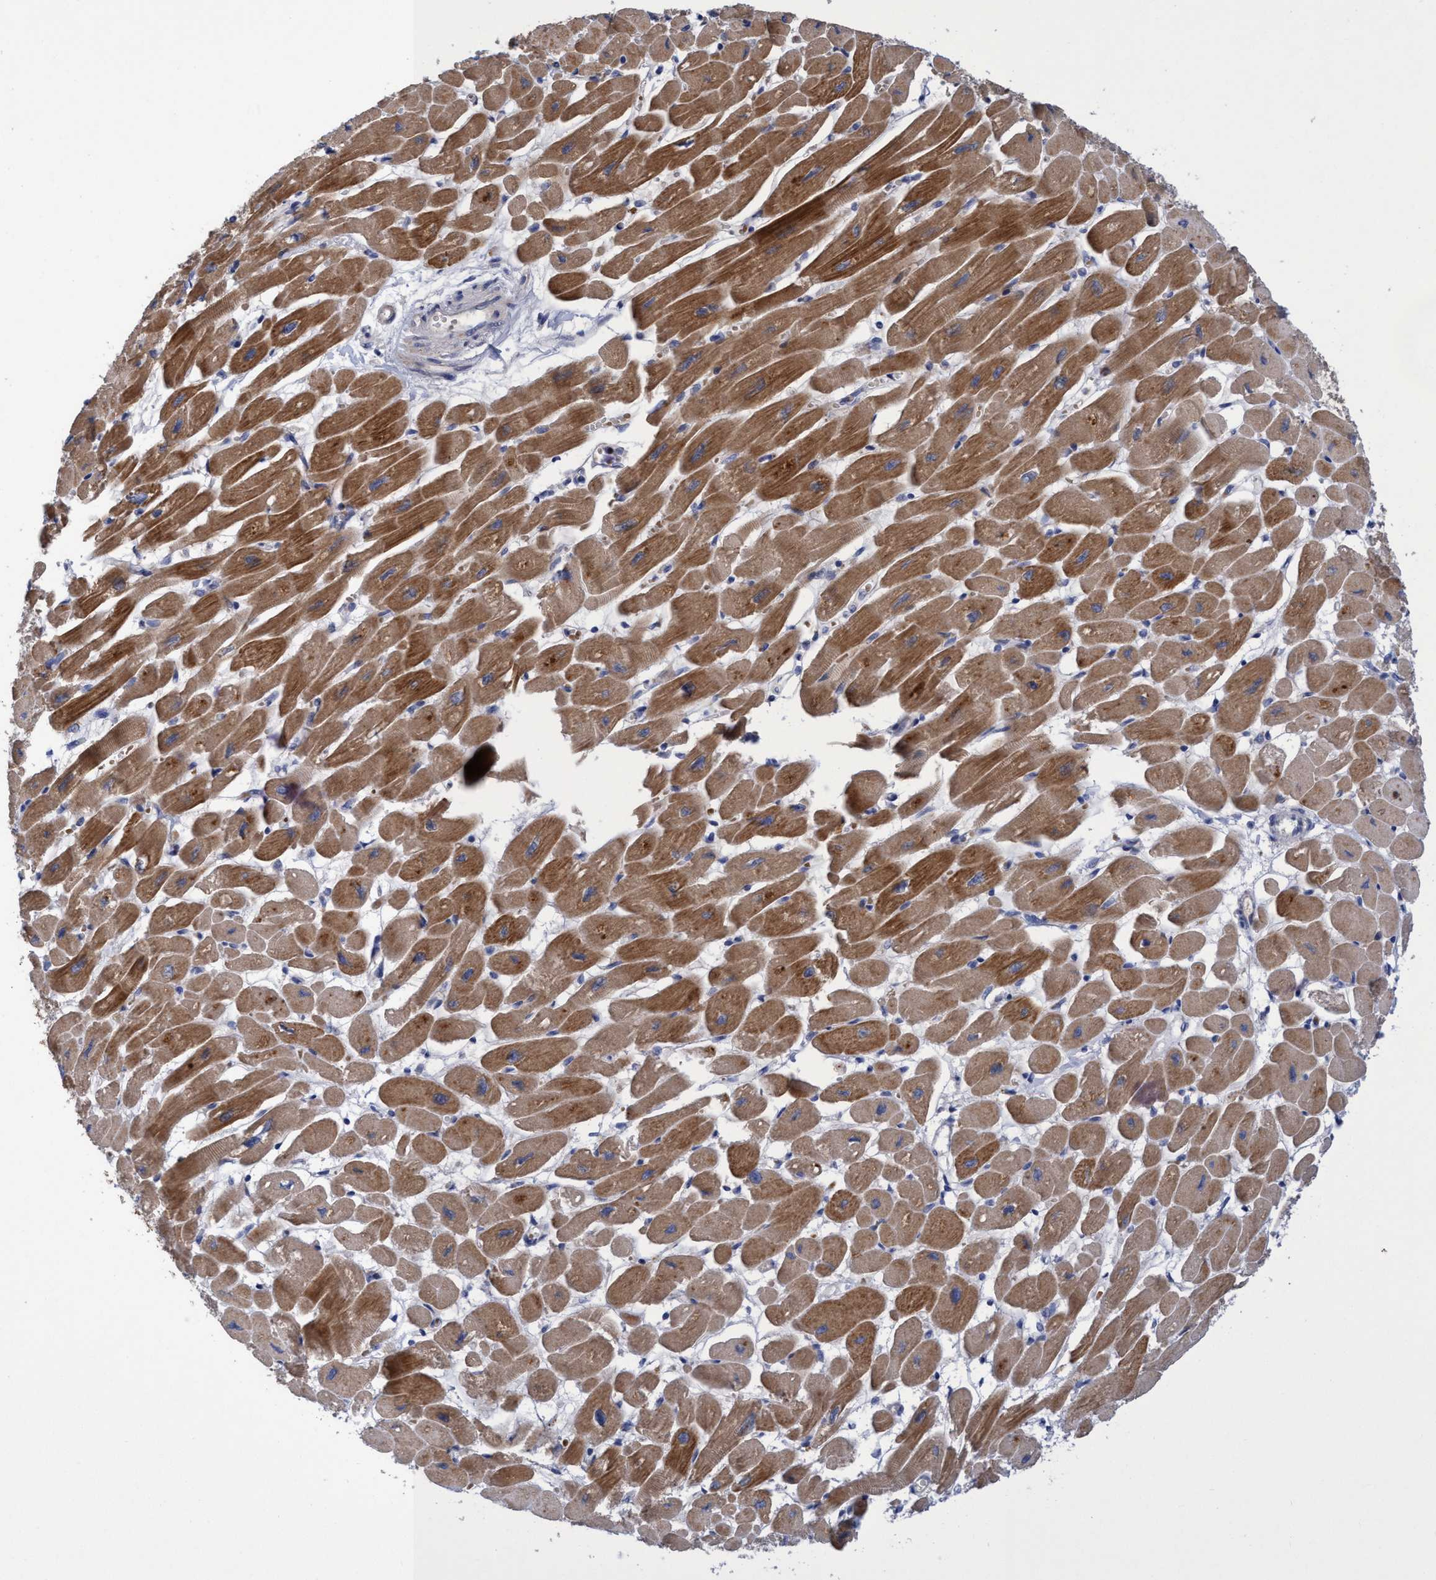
{"staining": {"intensity": "moderate", "quantity": ">75%", "location": "cytoplasmic/membranous"}, "tissue": "heart muscle", "cell_type": "Cardiomyocytes", "image_type": "normal", "snomed": [{"axis": "morphology", "description": "Normal tissue, NOS"}, {"axis": "topography", "description": "Heart"}], "caption": "Brown immunohistochemical staining in benign human heart muscle shows moderate cytoplasmic/membranous staining in about >75% of cardiomyocytes.", "gene": "SEMA4D", "patient": {"sex": "female", "age": 54}}